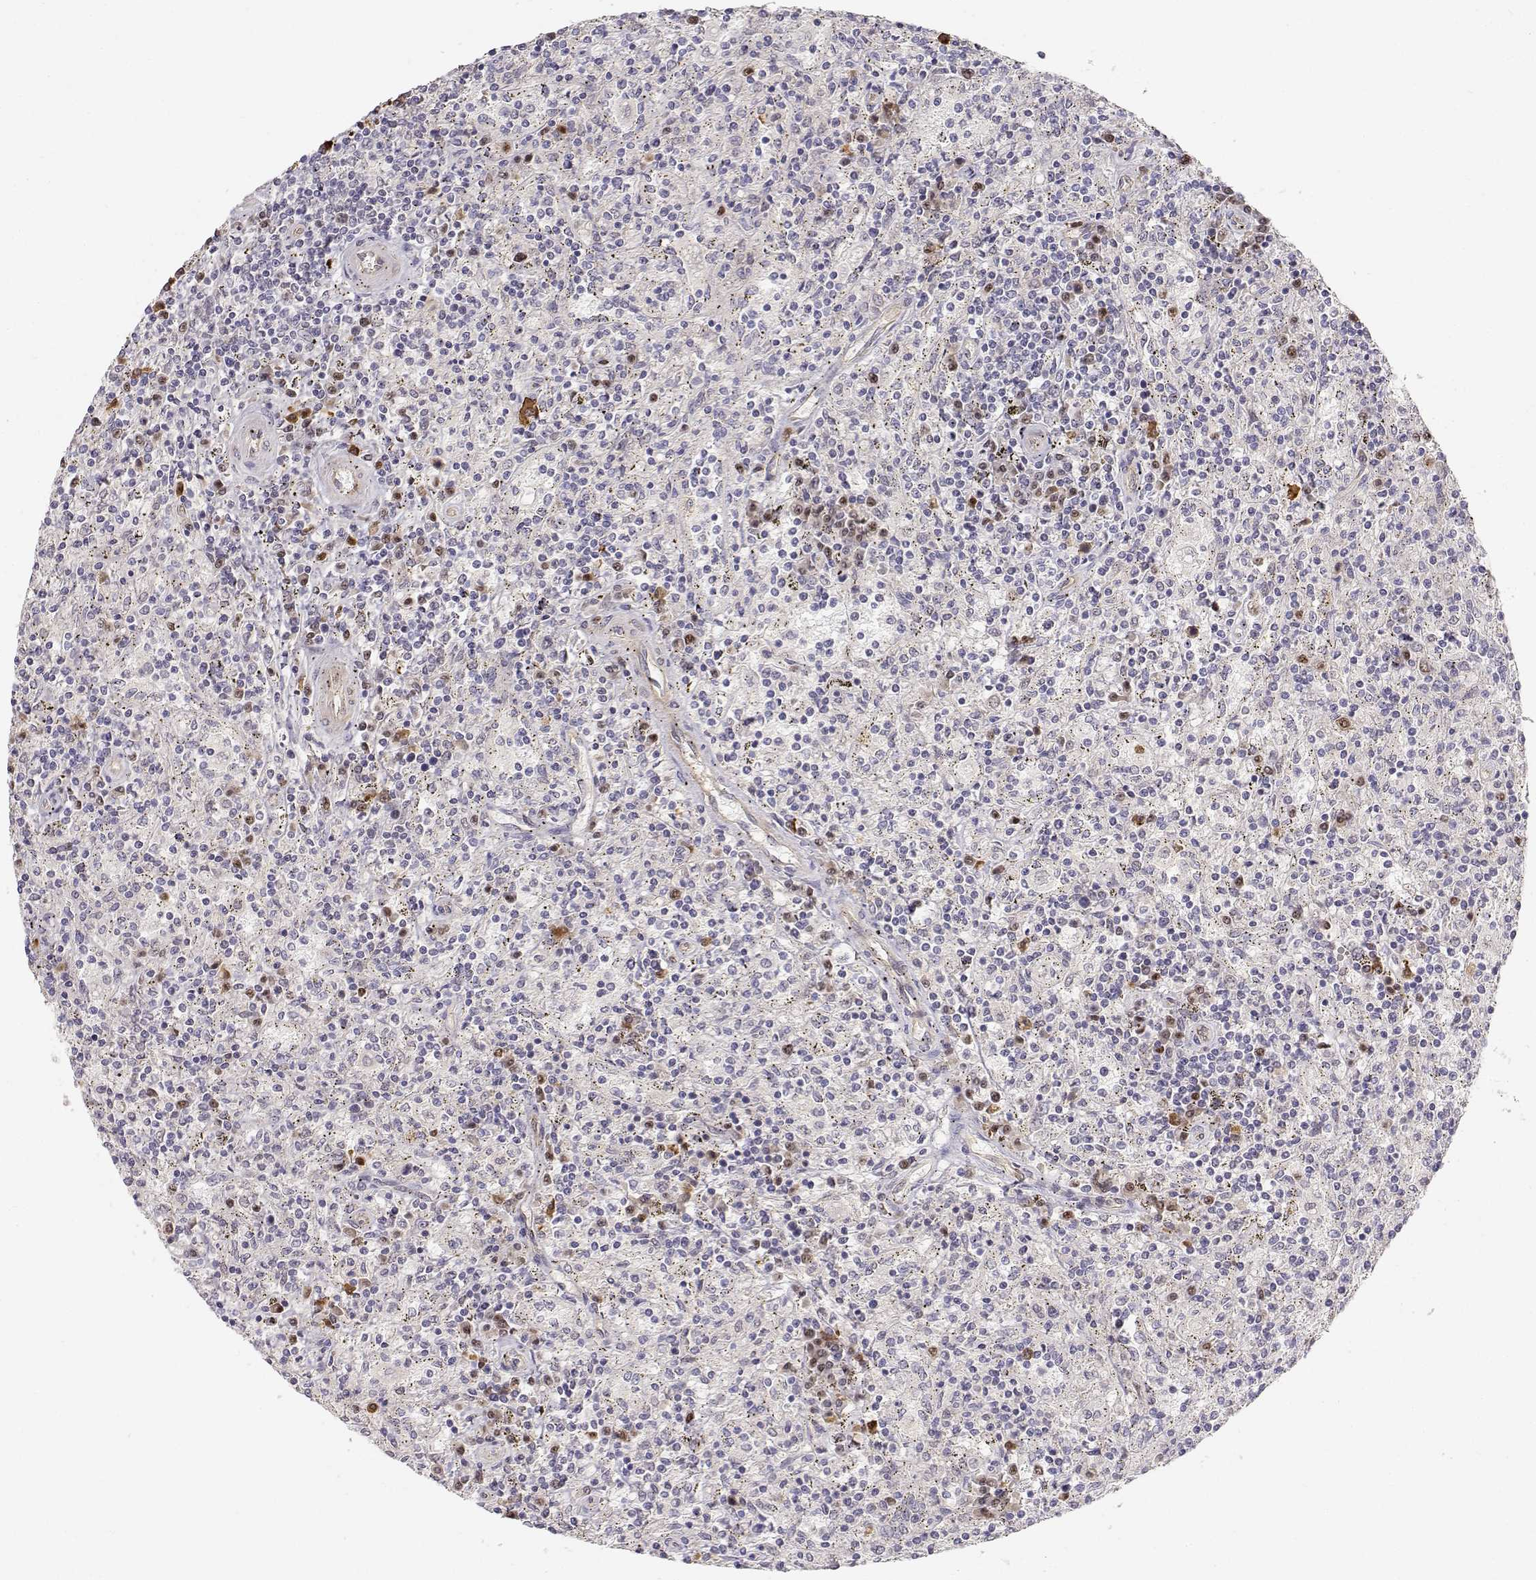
{"staining": {"intensity": "negative", "quantity": "none", "location": "none"}, "tissue": "lymphoma", "cell_type": "Tumor cells", "image_type": "cancer", "snomed": [{"axis": "morphology", "description": "Malignant lymphoma, non-Hodgkin's type, Low grade"}, {"axis": "topography", "description": "Spleen"}], "caption": "A high-resolution image shows IHC staining of lymphoma, which shows no significant staining in tumor cells.", "gene": "EAF2", "patient": {"sex": "male", "age": 62}}